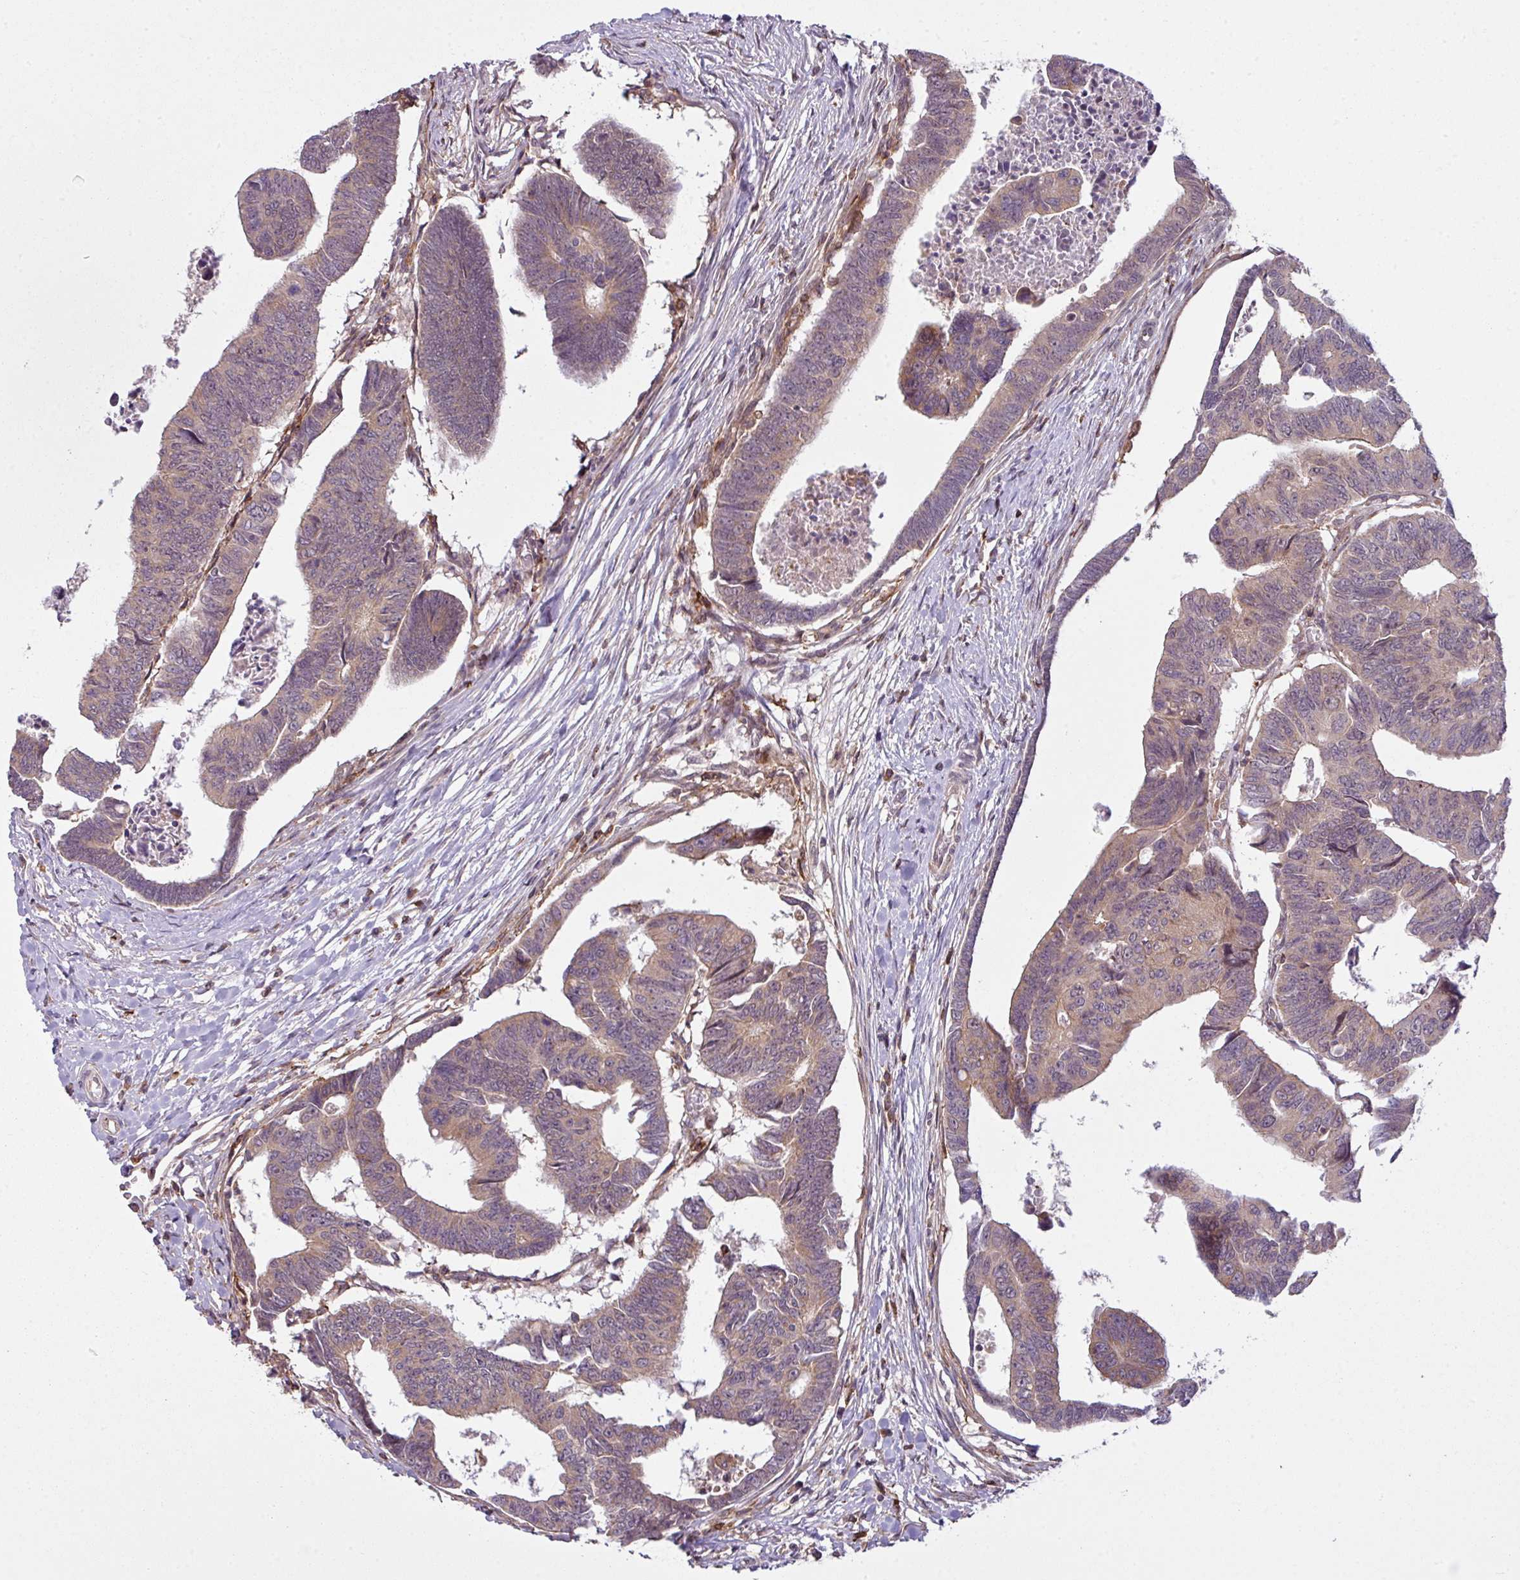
{"staining": {"intensity": "weak", "quantity": "25%-75%", "location": "cytoplasmic/membranous"}, "tissue": "colorectal cancer", "cell_type": "Tumor cells", "image_type": "cancer", "snomed": [{"axis": "morphology", "description": "Adenocarcinoma, NOS"}, {"axis": "topography", "description": "Rectum"}], "caption": "High-power microscopy captured an immunohistochemistry (IHC) histopathology image of colorectal cancer (adenocarcinoma), revealing weak cytoplasmic/membranous staining in about 25%-75% of tumor cells.", "gene": "ZC2HC1C", "patient": {"sex": "female", "age": 65}}